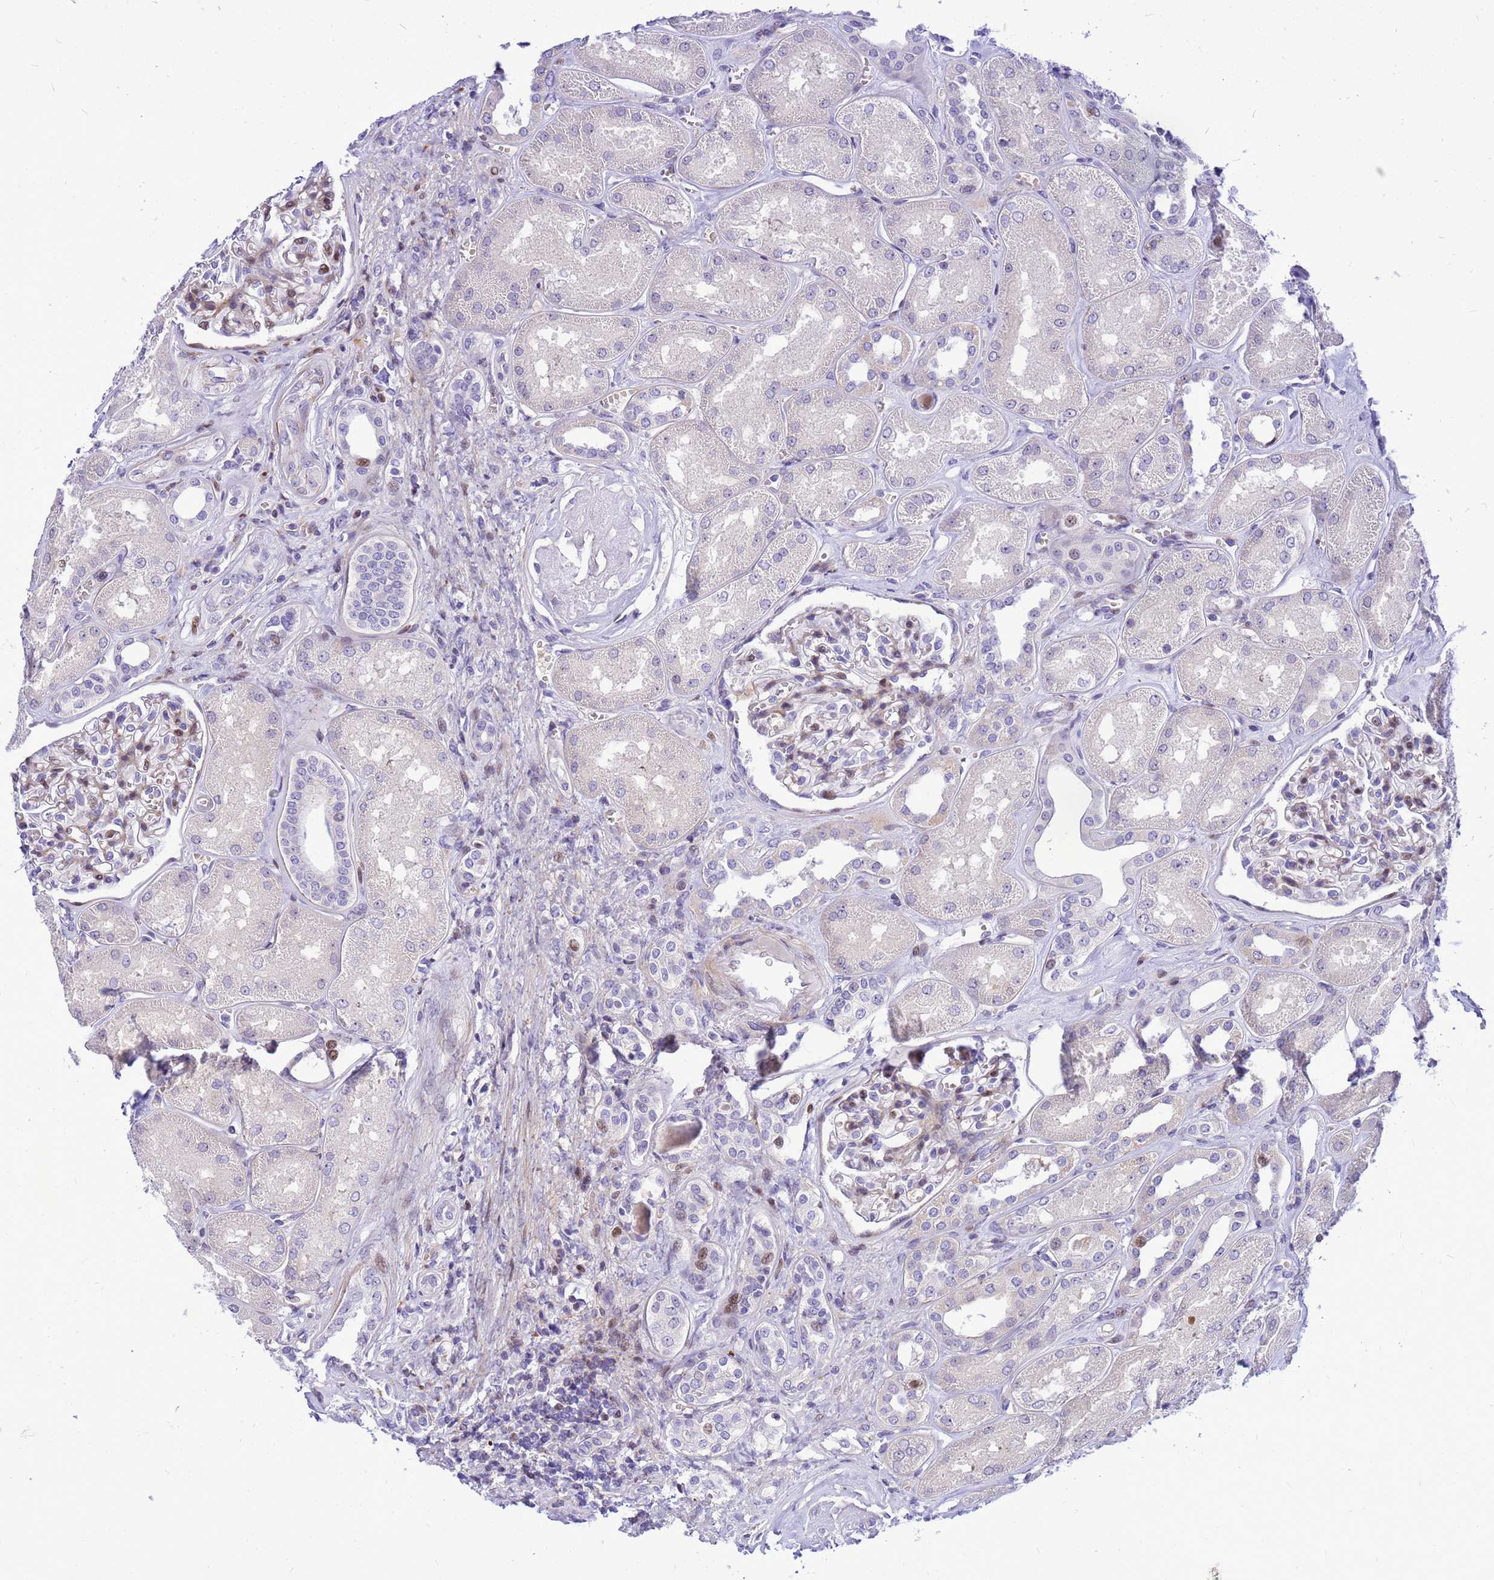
{"staining": {"intensity": "moderate", "quantity": "<25%", "location": "nuclear"}, "tissue": "kidney", "cell_type": "Cells in glomeruli", "image_type": "normal", "snomed": [{"axis": "morphology", "description": "Normal tissue, NOS"}, {"axis": "morphology", "description": "Adenocarcinoma, NOS"}, {"axis": "topography", "description": "Kidney"}], "caption": "A photomicrograph of human kidney stained for a protein shows moderate nuclear brown staining in cells in glomeruli. The staining was performed using DAB, with brown indicating positive protein expression. Nuclei are stained blue with hematoxylin.", "gene": "ADAMTS7", "patient": {"sex": "female", "age": 68}}